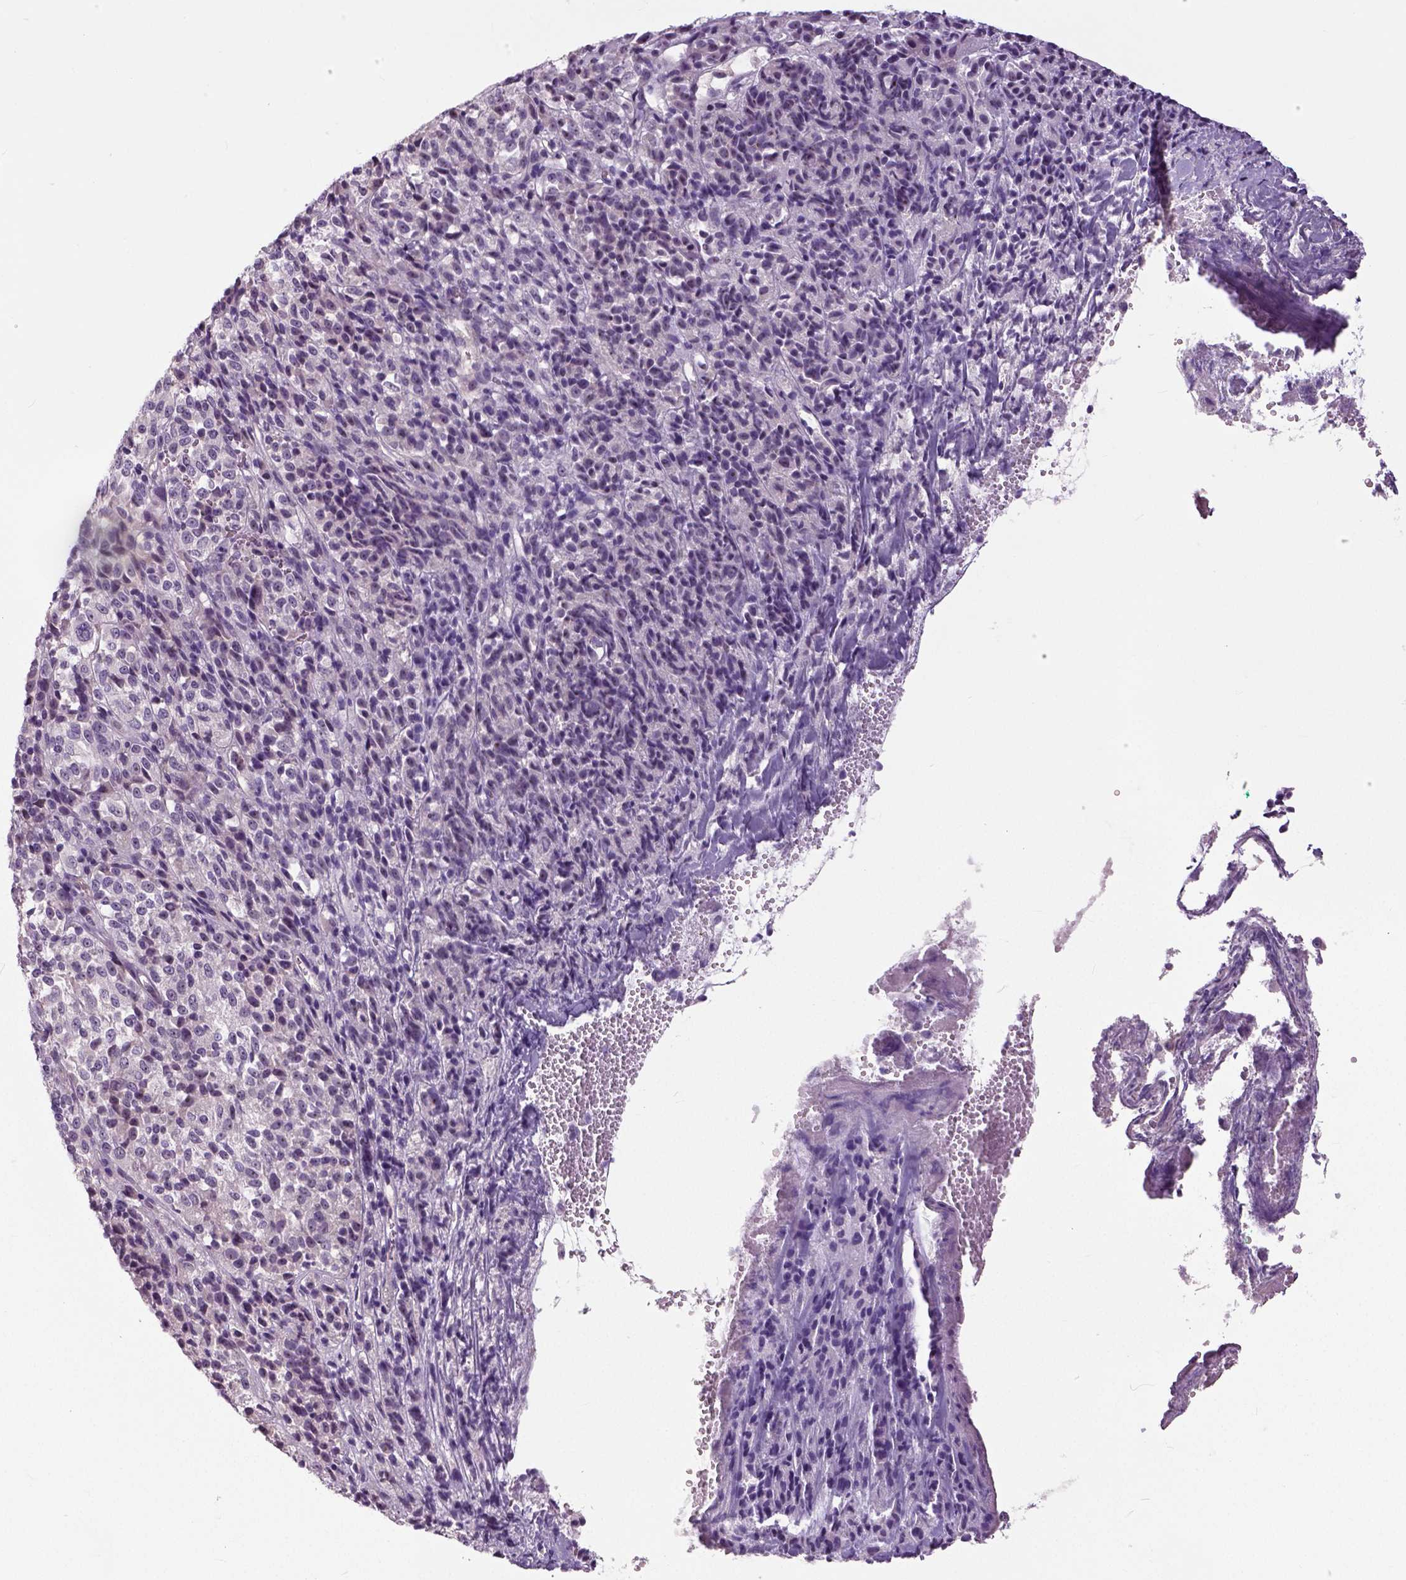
{"staining": {"intensity": "negative", "quantity": "none", "location": "none"}, "tissue": "melanoma", "cell_type": "Tumor cells", "image_type": "cancer", "snomed": [{"axis": "morphology", "description": "Malignant melanoma, Metastatic site"}, {"axis": "topography", "description": "Brain"}], "caption": "This is a histopathology image of IHC staining of melanoma, which shows no expression in tumor cells. The staining is performed using DAB brown chromogen with nuclei counter-stained in using hematoxylin.", "gene": "NECAB1", "patient": {"sex": "female", "age": 56}}